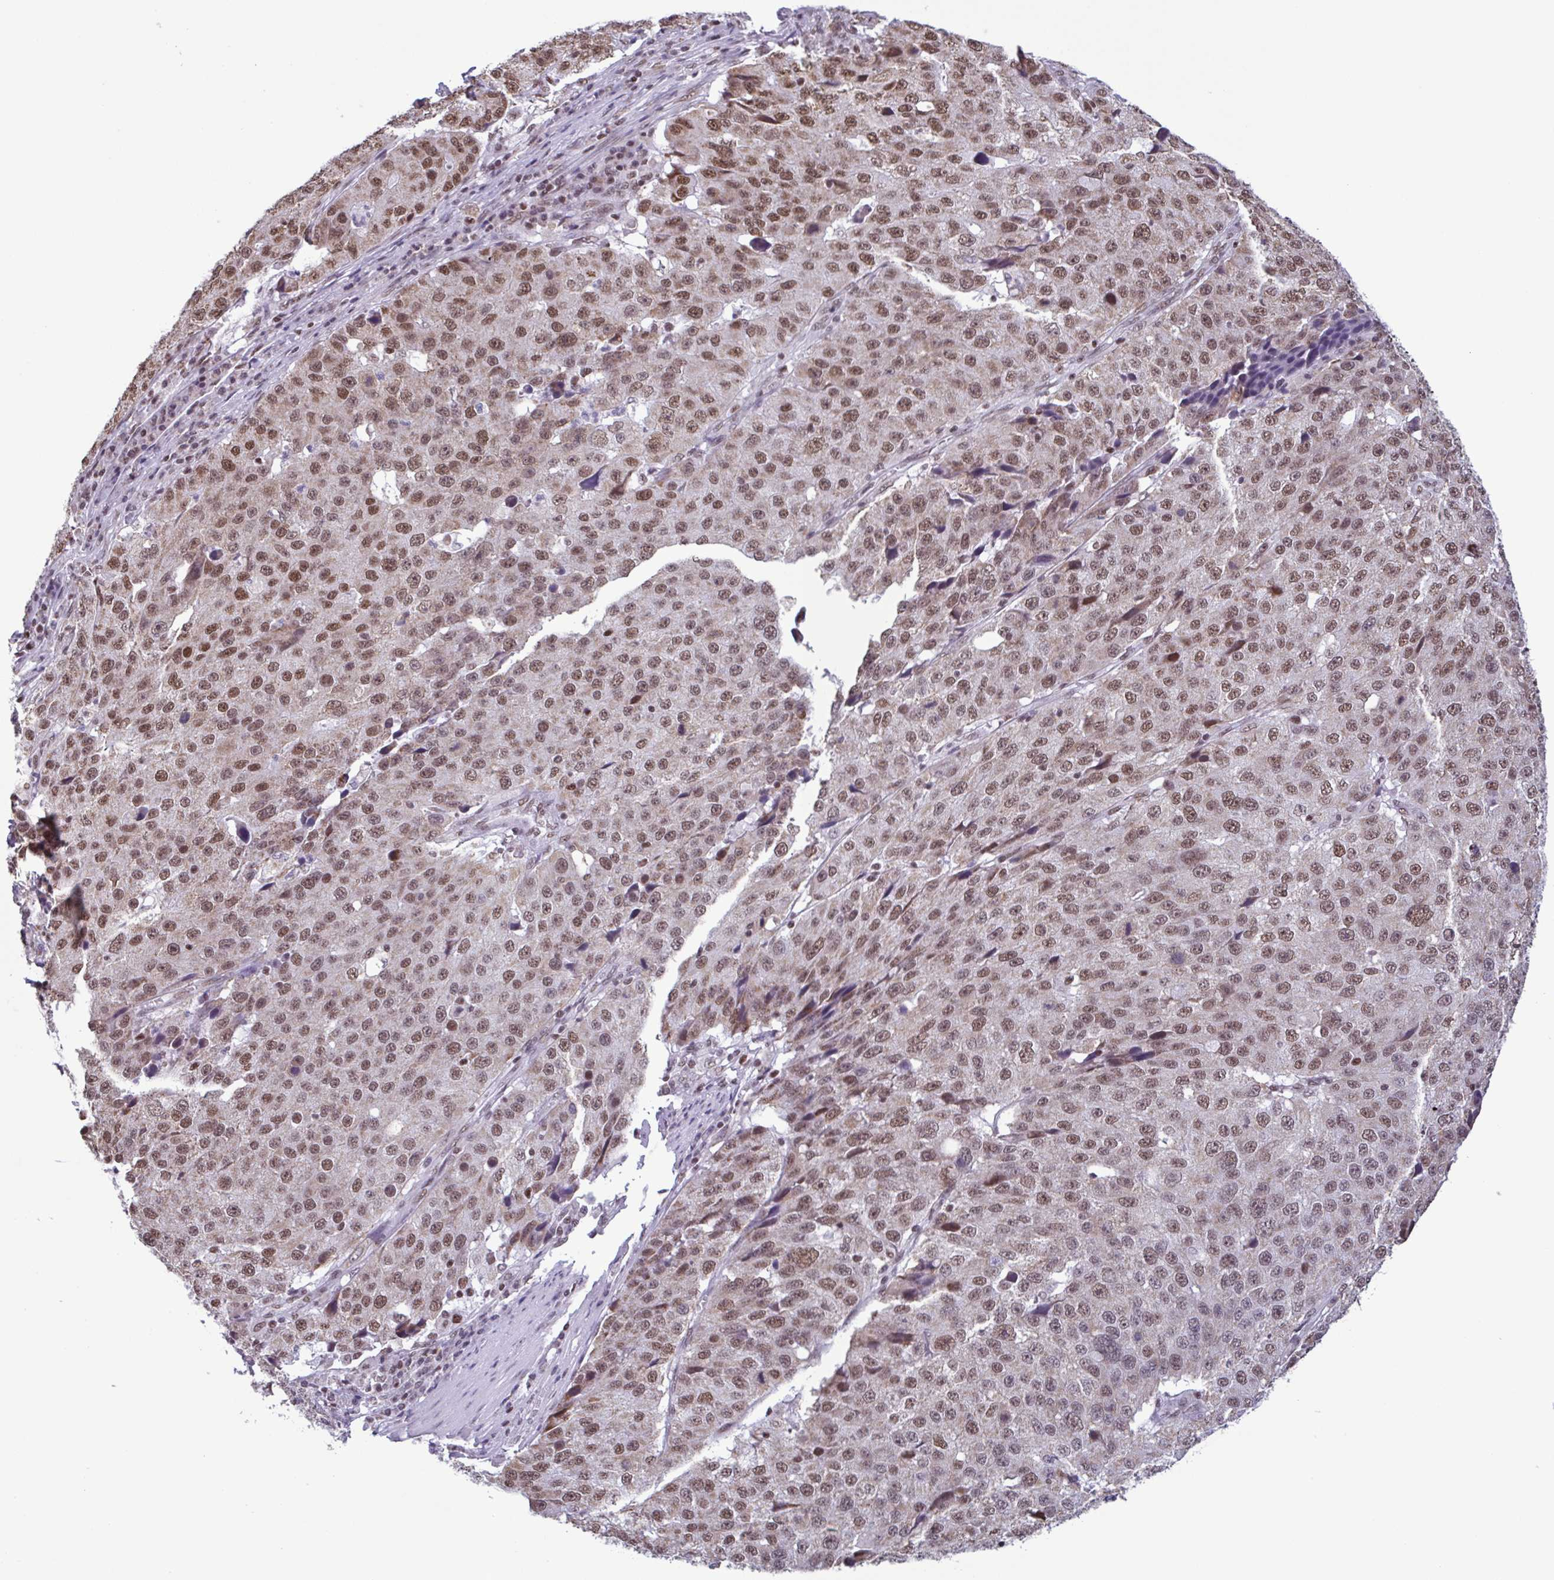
{"staining": {"intensity": "moderate", "quantity": ">75%", "location": "nuclear"}, "tissue": "stomach cancer", "cell_type": "Tumor cells", "image_type": "cancer", "snomed": [{"axis": "morphology", "description": "Adenocarcinoma, NOS"}, {"axis": "topography", "description": "Stomach"}], "caption": "This is an image of immunohistochemistry staining of stomach adenocarcinoma, which shows moderate expression in the nuclear of tumor cells.", "gene": "TIMM21", "patient": {"sex": "male", "age": 71}}